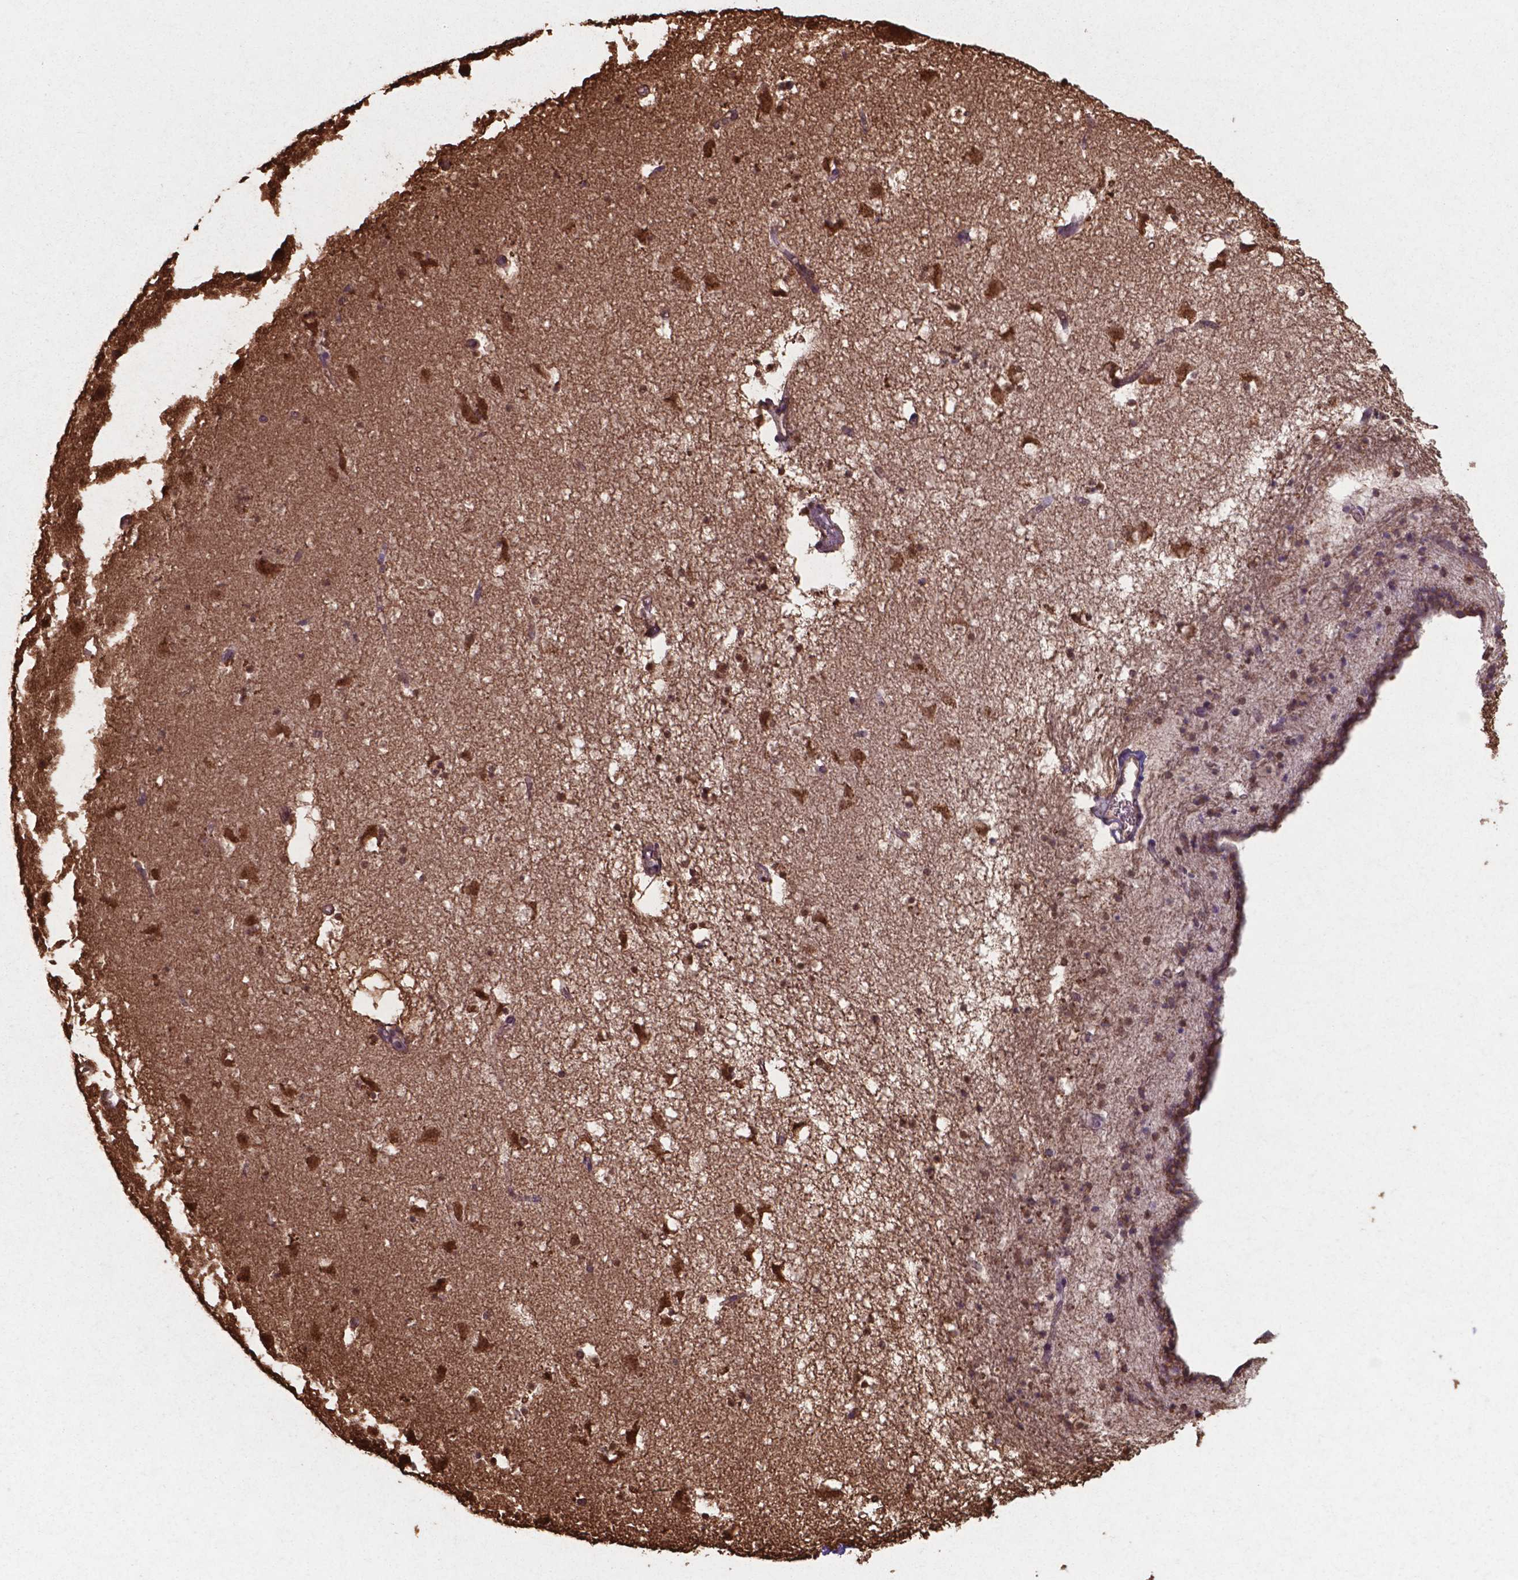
{"staining": {"intensity": "moderate", "quantity": "25%-75%", "location": "cytoplasmic/membranous,nuclear"}, "tissue": "caudate", "cell_type": "Glial cells", "image_type": "normal", "snomed": [{"axis": "morphology", "description": "Normal tissue, NOS"}, {"axis": "topography", "description": "Lateral ventricle wall"}], "caption": "Protein staining of unremarkable caudate displays moderate cytoplasmic/membranous,nuclear positivity in about 25%-75% of glial cells. The staining was performed using DAB to visualize the protein expression in brown, while the nuclei were stained in blue with hematoxylin (Magnification: 20x).", "gene": "CHP2", "patient": {"sex": "female", "age": 42}}